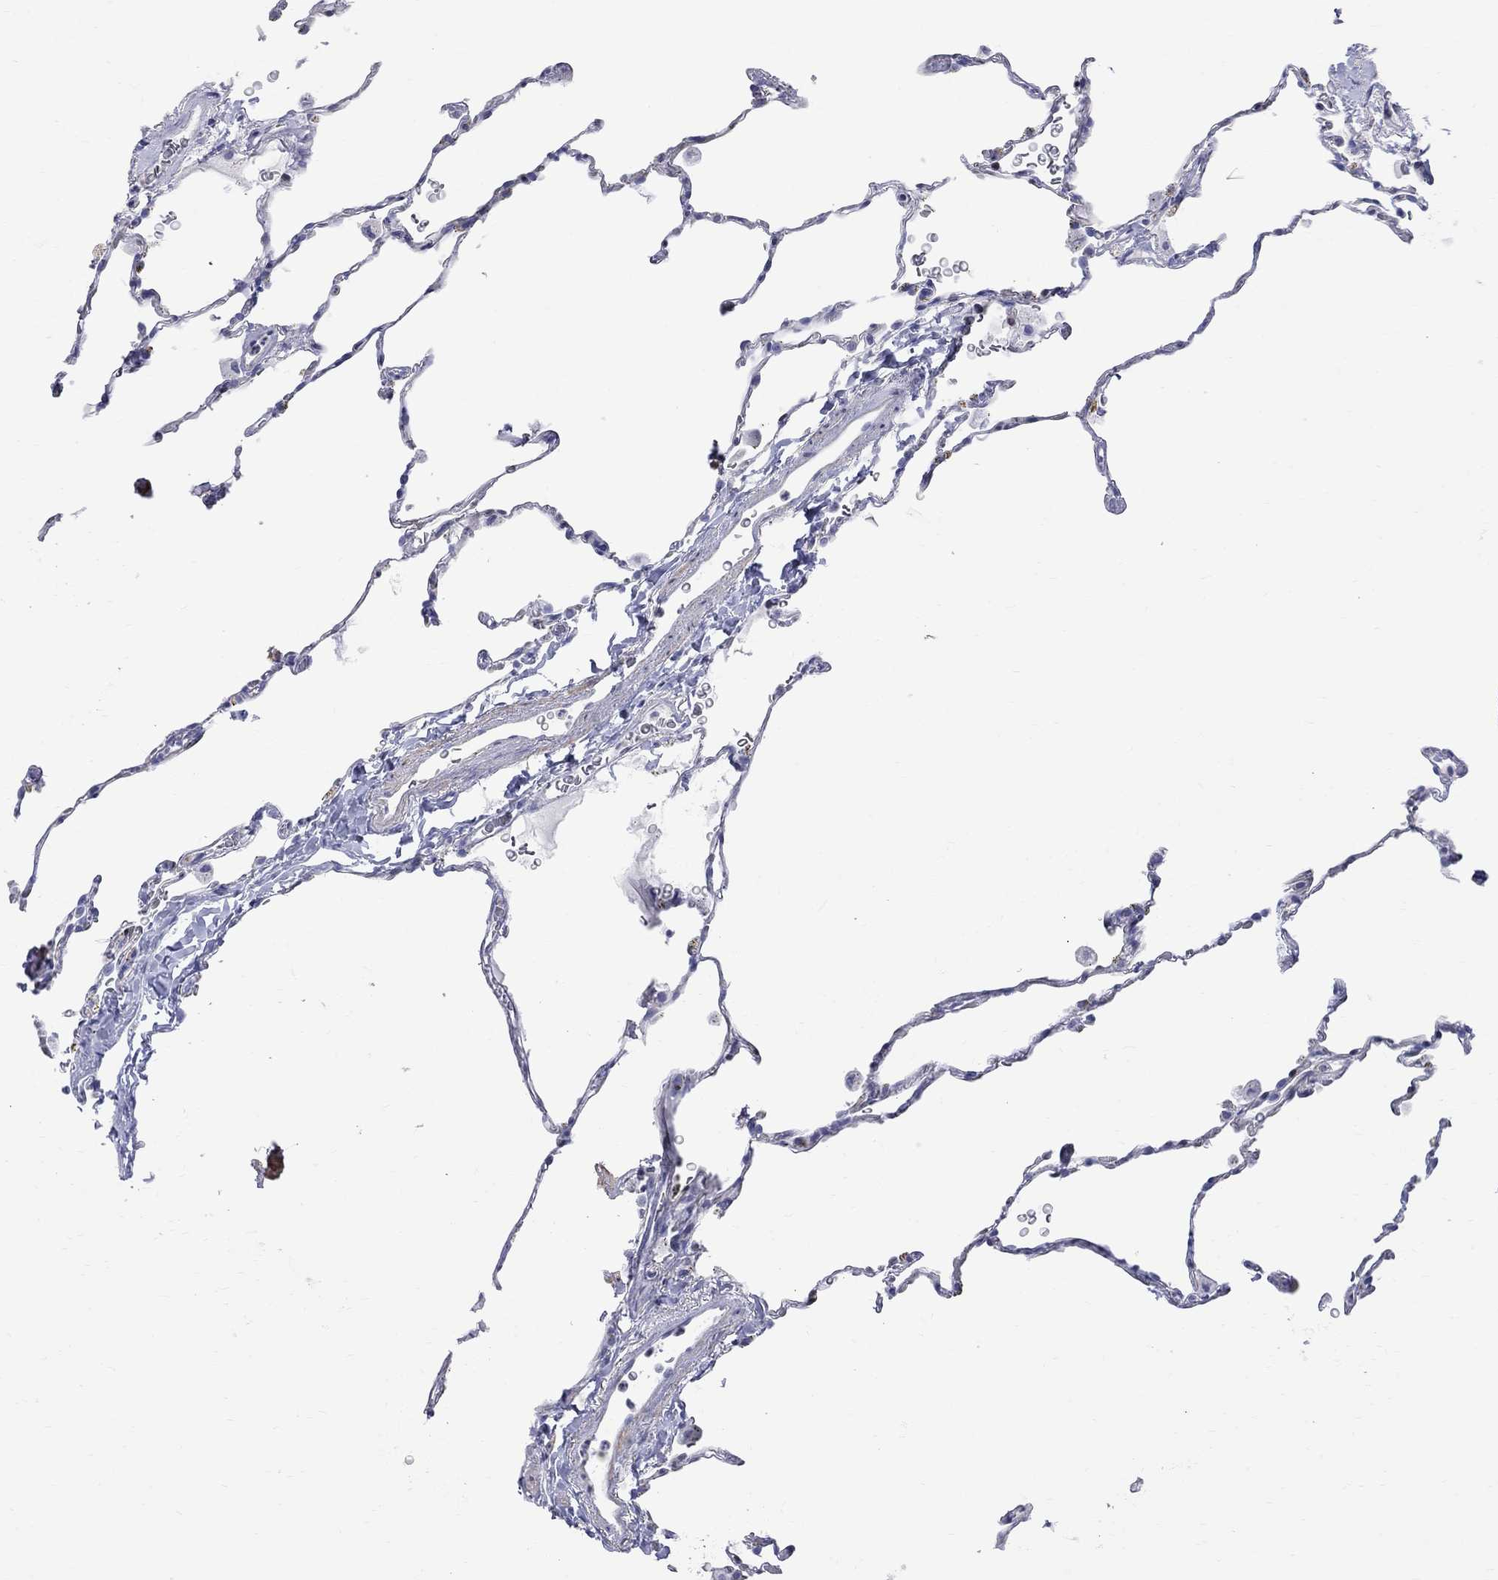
{"staining": {"intensity": "weak", "quantity": "<25%", "location": "cytoplasmic/membranous"}, "tissue": "lung", "cell_type": "Alveolar cells", "image_type": "normal", "snomed": [{"axis": "morphology", "description": "Normal tissue, NOS"}, {"axis": "morphology", "description": "Adenocarcinoma, metastatic, NOS"}, {"axis": "topography", "description": "Lung"}], "caption": "The photomicrograph demonstrates no significant staining in alveolar cells of lung.", "gene": "S100A3", "patient": {"sex": "male", "age": 45}}